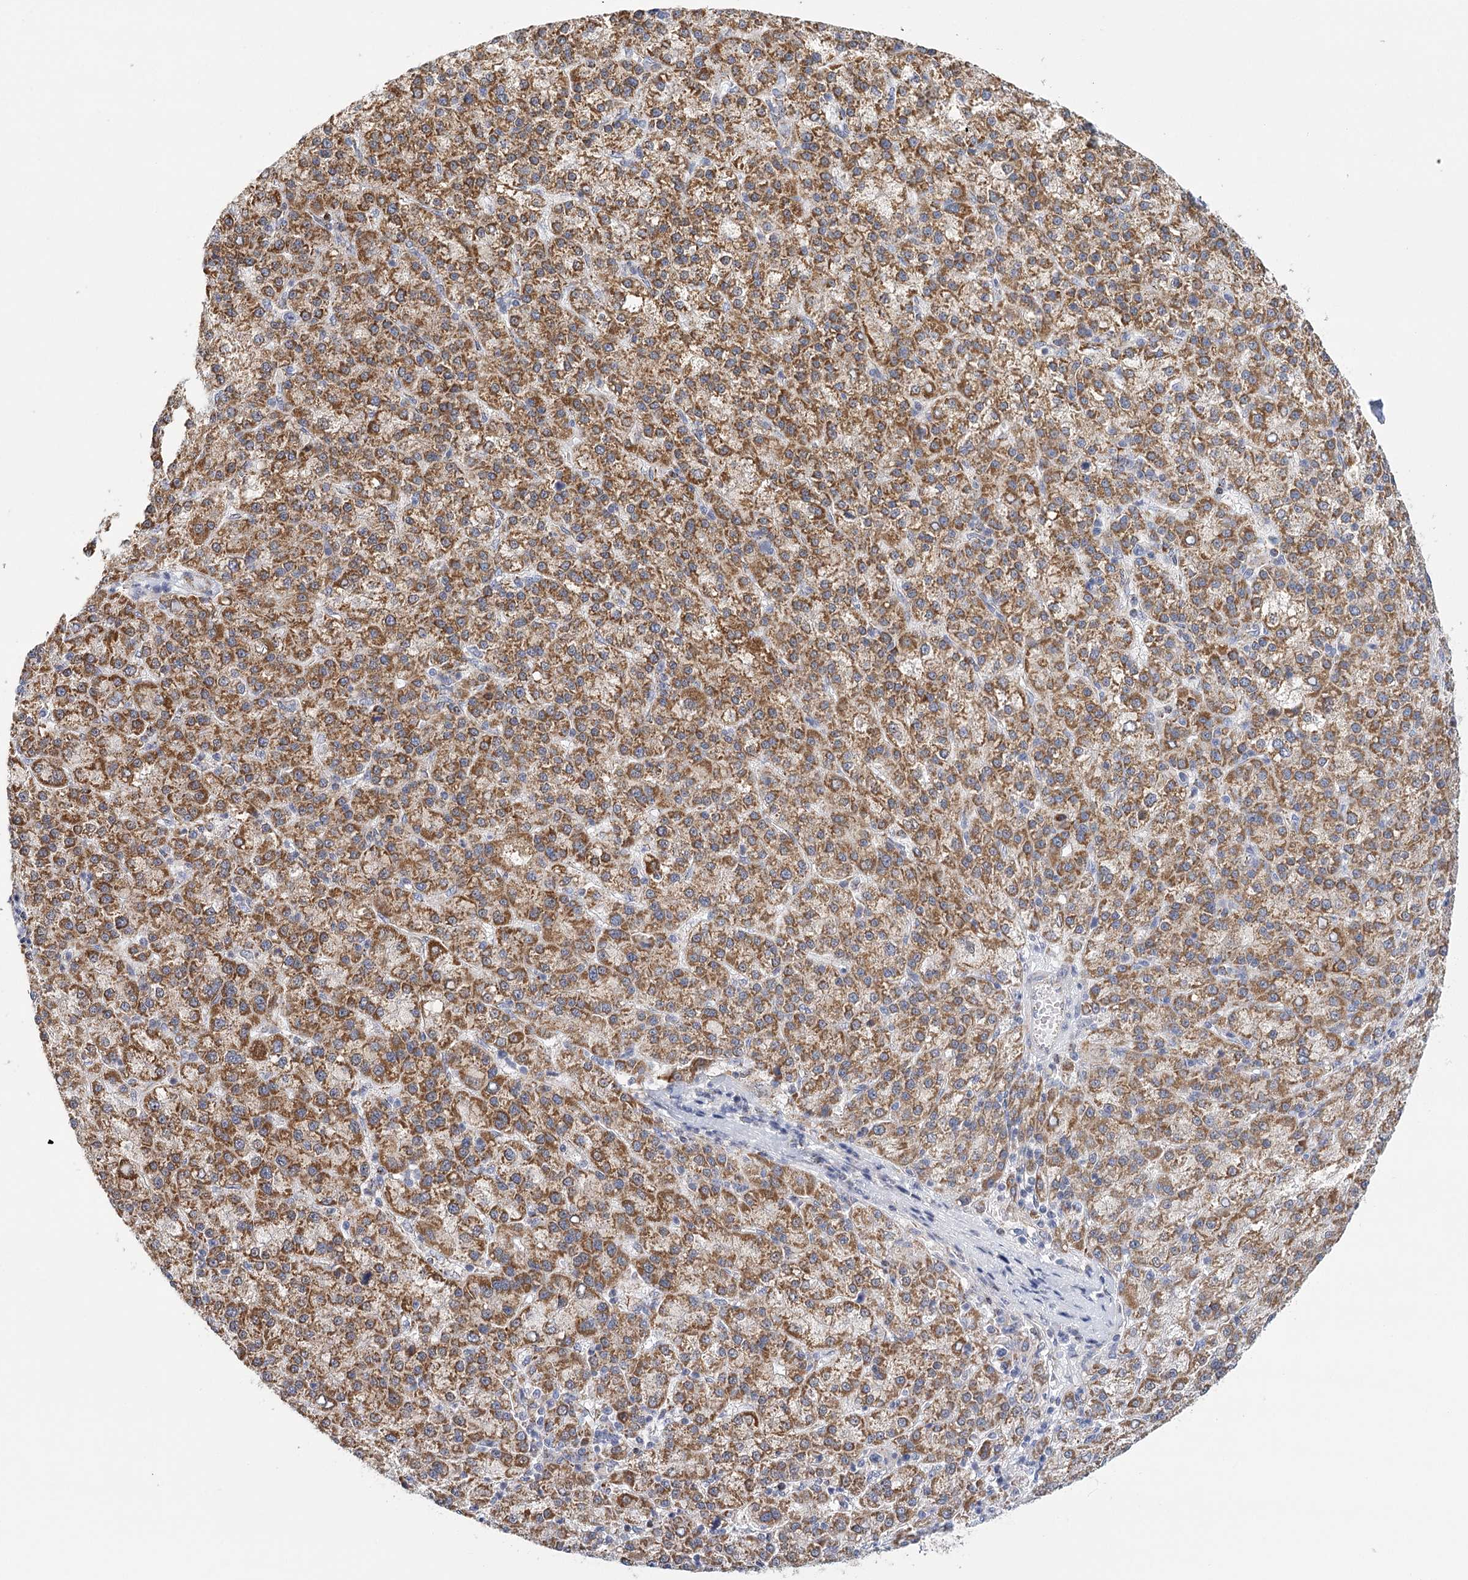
{"staining": {"intensity": "strong", "quantity": ">75%", "location": "cytoplasmic/membranous"}, "tissue": "liver cancer", "cell_type": "Tumor cells", "image_type": "cancer", "snomed": [{"axis": "morphology", "description": "Carcinoma, Hepatocellular, NOS"}, {"axis": "topography", "description": "Liver"}], "caption": "IHC image of neoplastic tissue: liver hepatocellular carcinoma stained using IHC reveals high levels of strong protein expression localized specifically in the cytoplasmic/membranous of tumor cells, appearing as a cytoplasmic/membranous brown color.", "gene": "LSS", "patient": {"sex": "female", "age": 58}}